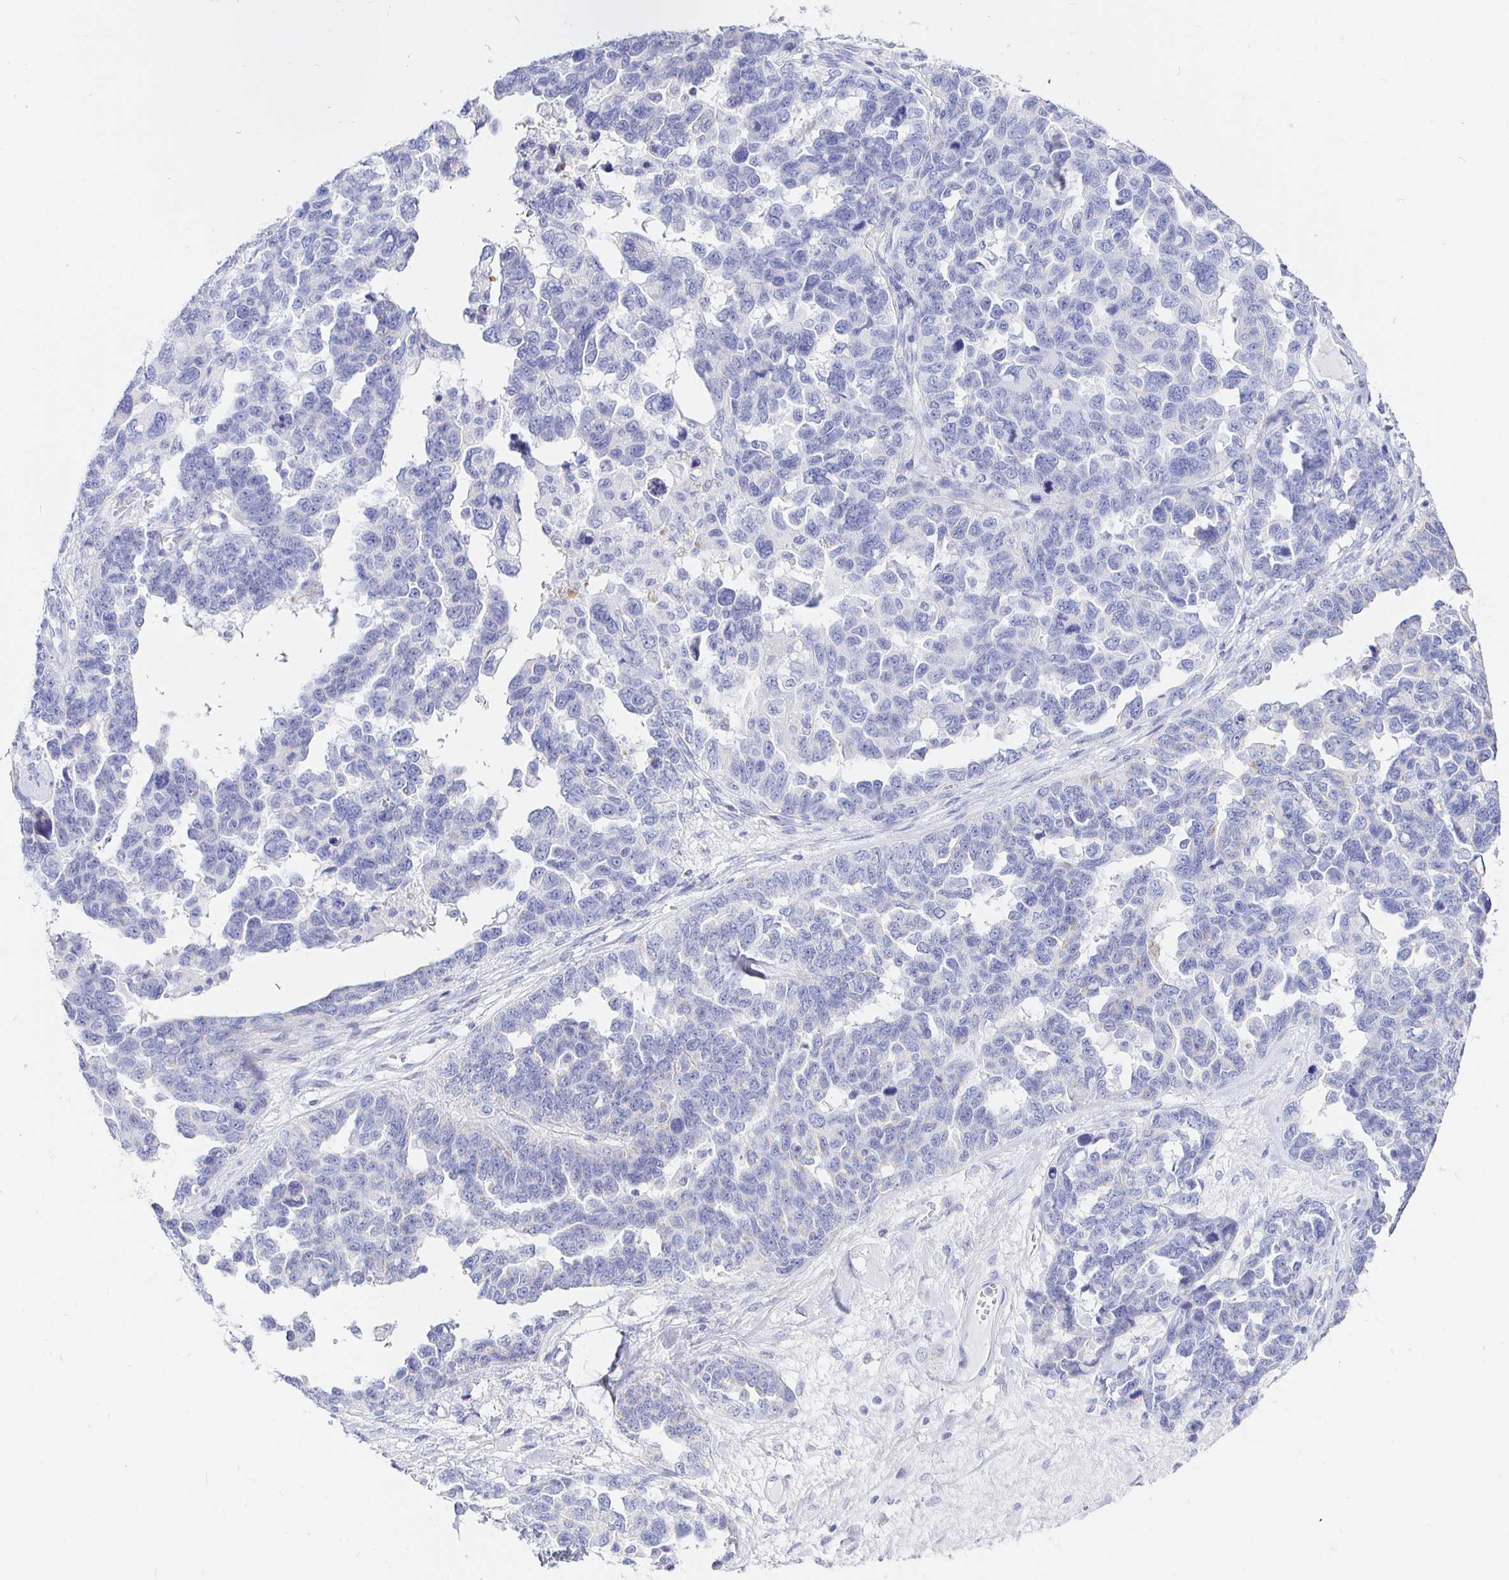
{"staining": {"intensity": "negative", "quantity": "none", "location": "none"}, "tissue": "ovarian cancer", "cell_type": "Tumor cells", "image_type": "cancer", "snomed": [{"axis": "morphology", "description": "Cystadenocarcinoma, serous, NOS"}, {"axis": "topography", "description": "Ovary"}], "caption": "There is no significant positivity in tumor cells of ovarian cancer.", "gene": "CR2", "patient": {"sex": "female", "age": 69}}